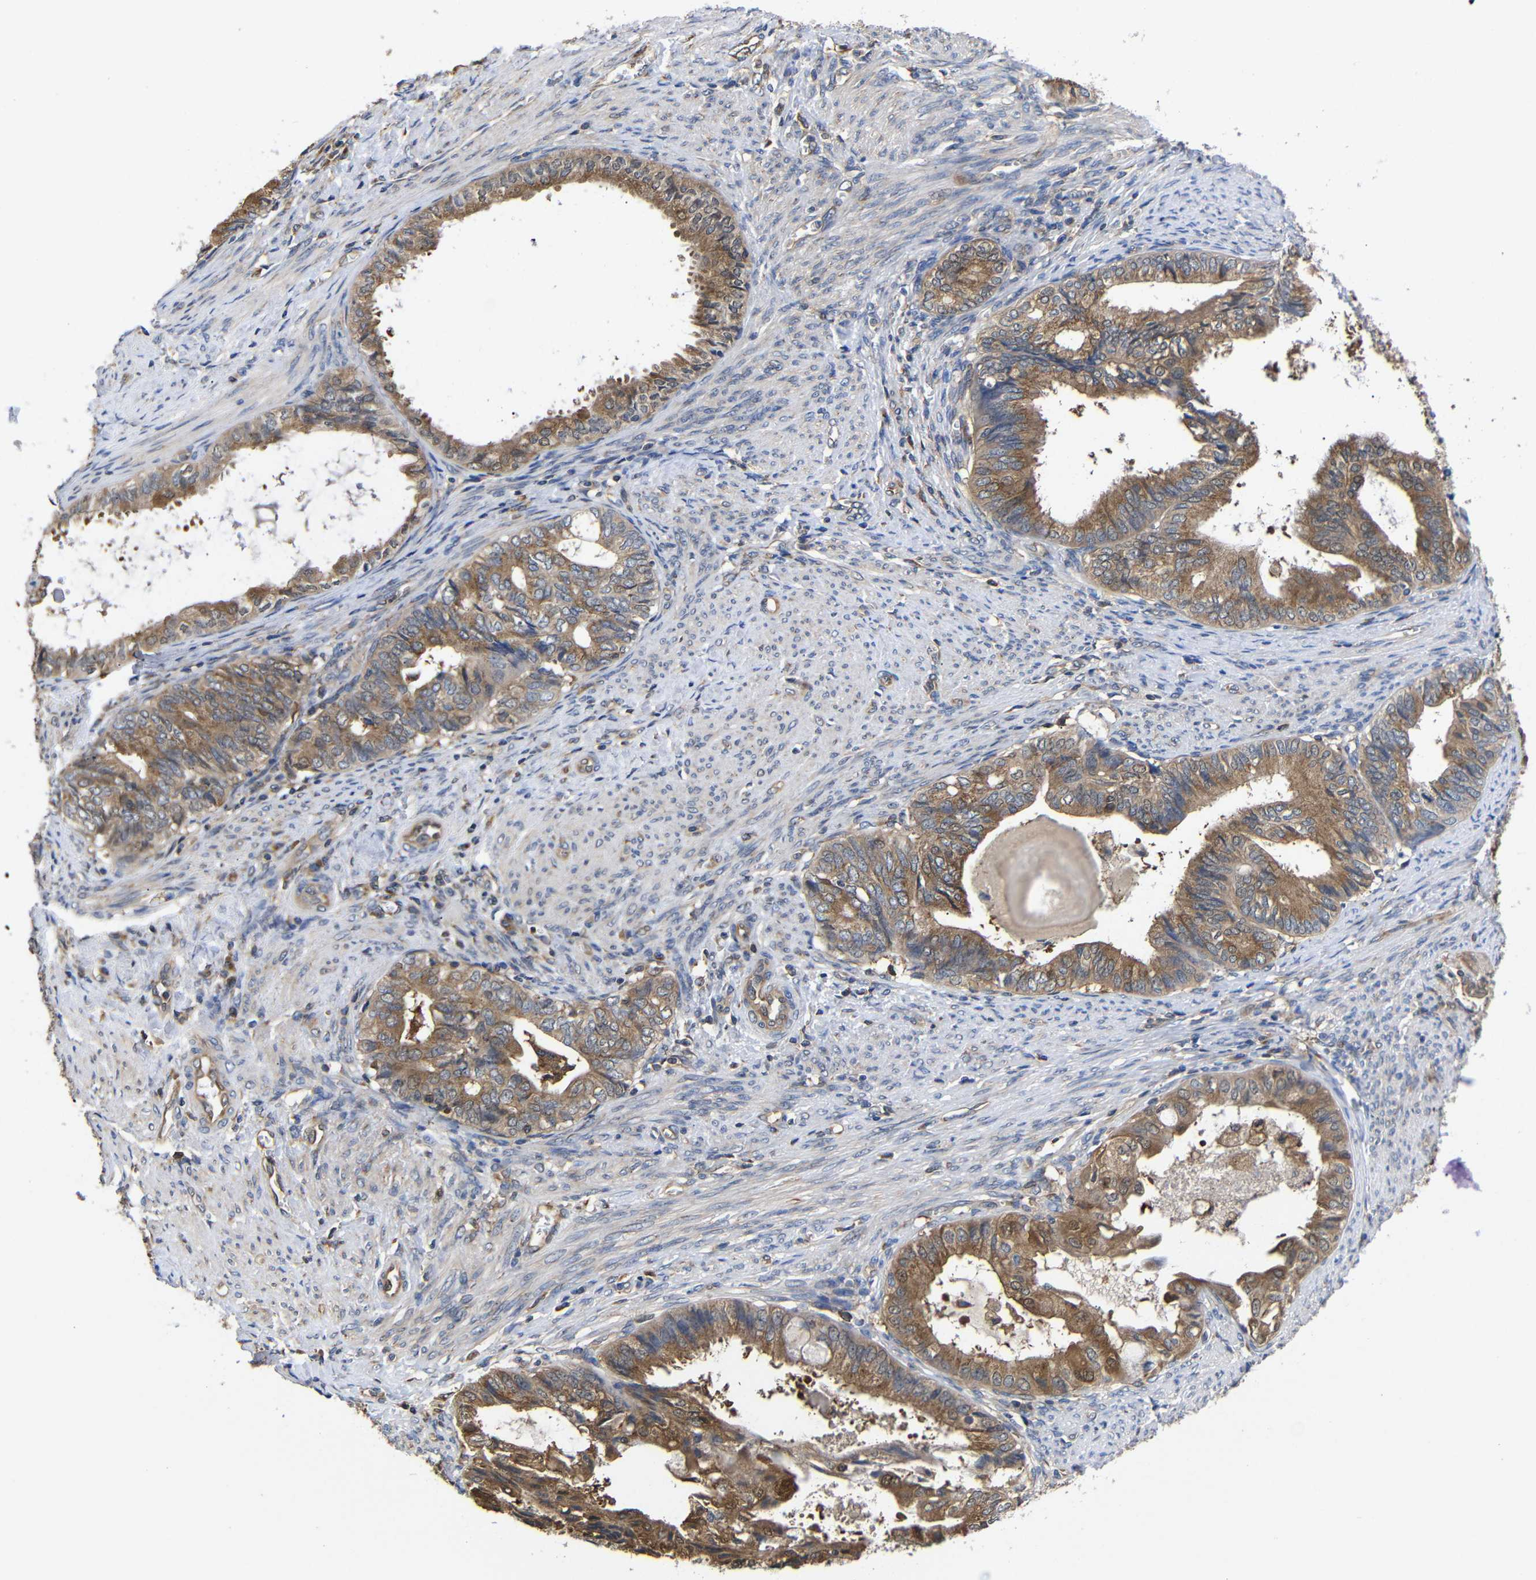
{"staining": {"intensity": "moderate", "quantity": ">75%", "location": "cytoplasmic/membranous"}, "tissue": "endometrial cancer", "cell_type": "Tumor cells", "image_type": "cancer", "snomed": [{"axis": "morphology", "description": "Adenocarcinoma, NOS"}, {"axis": "topography", "description": "Endometrium"}], "caption": "Immunohistochemistry (IHC) micrograph of neoplastic tissue: endometrial cancer (adenocarcinoma) stained using immunohistochemistry (IHC) exhibits medium levels of moderate protein expression localized specifically in the cytoplasmic/membranous of tumor cells, appearing as a cytoplasmic/membranous brown color.", "gene": "LRRCC1", "patient": {"sex": "female", "age": 86}}